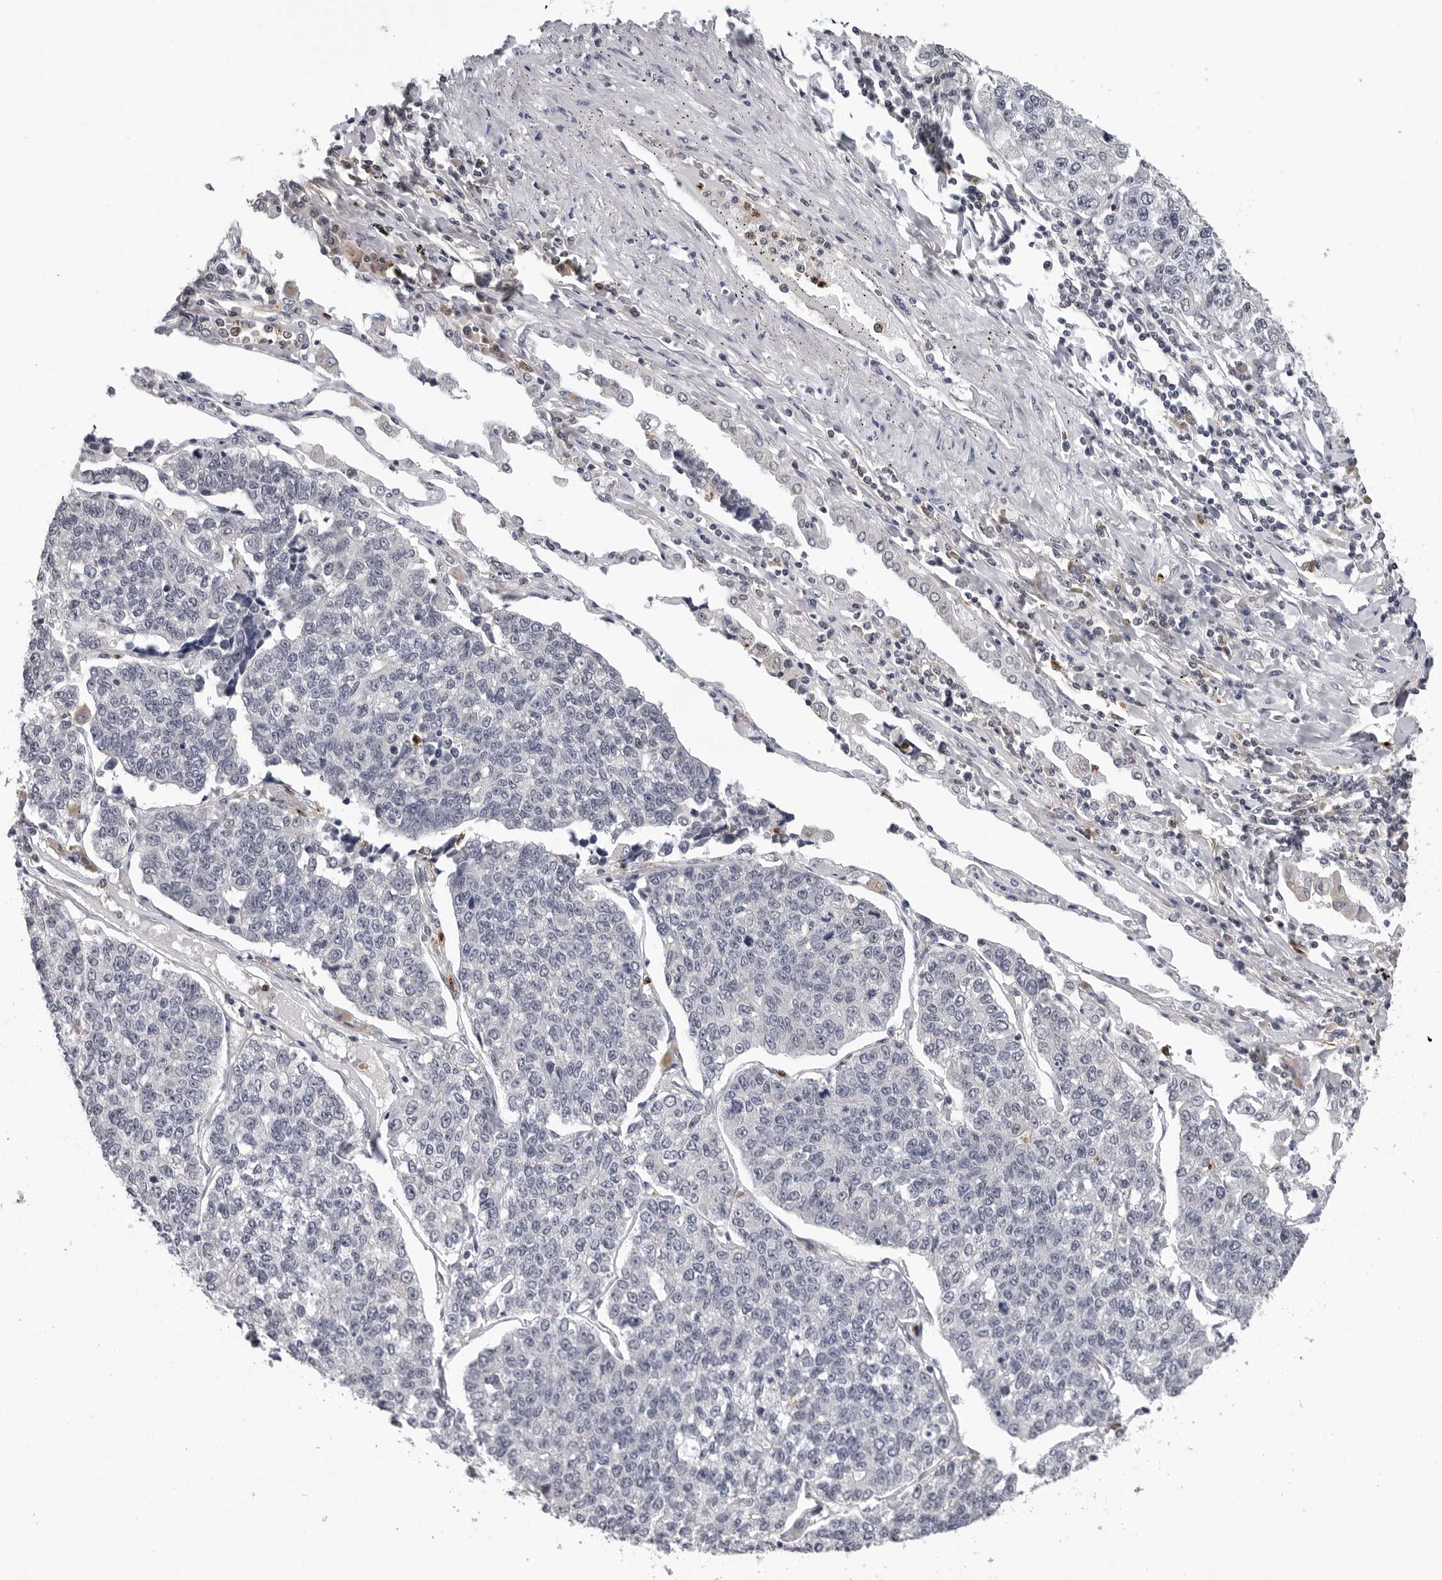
{"staining": {"intensity": "negative", "quantity": "none", "location": "none"}, "tissue": "lung cancer", "cell_type": "Tumor cells", "image_type": "cancer", "snomed": [{"axis": "morphology", "description": "Adenocarcinoma, NOS"}, {"axis": "topography", "description": "Lung"}], "caption": "Human lung cancer stained for a protein using immunohistochemistry (IHC) demonstrates no positivity in tumor cells.", "gene": "TRMT13", "patient": {"sex": "male", "age": 49}}